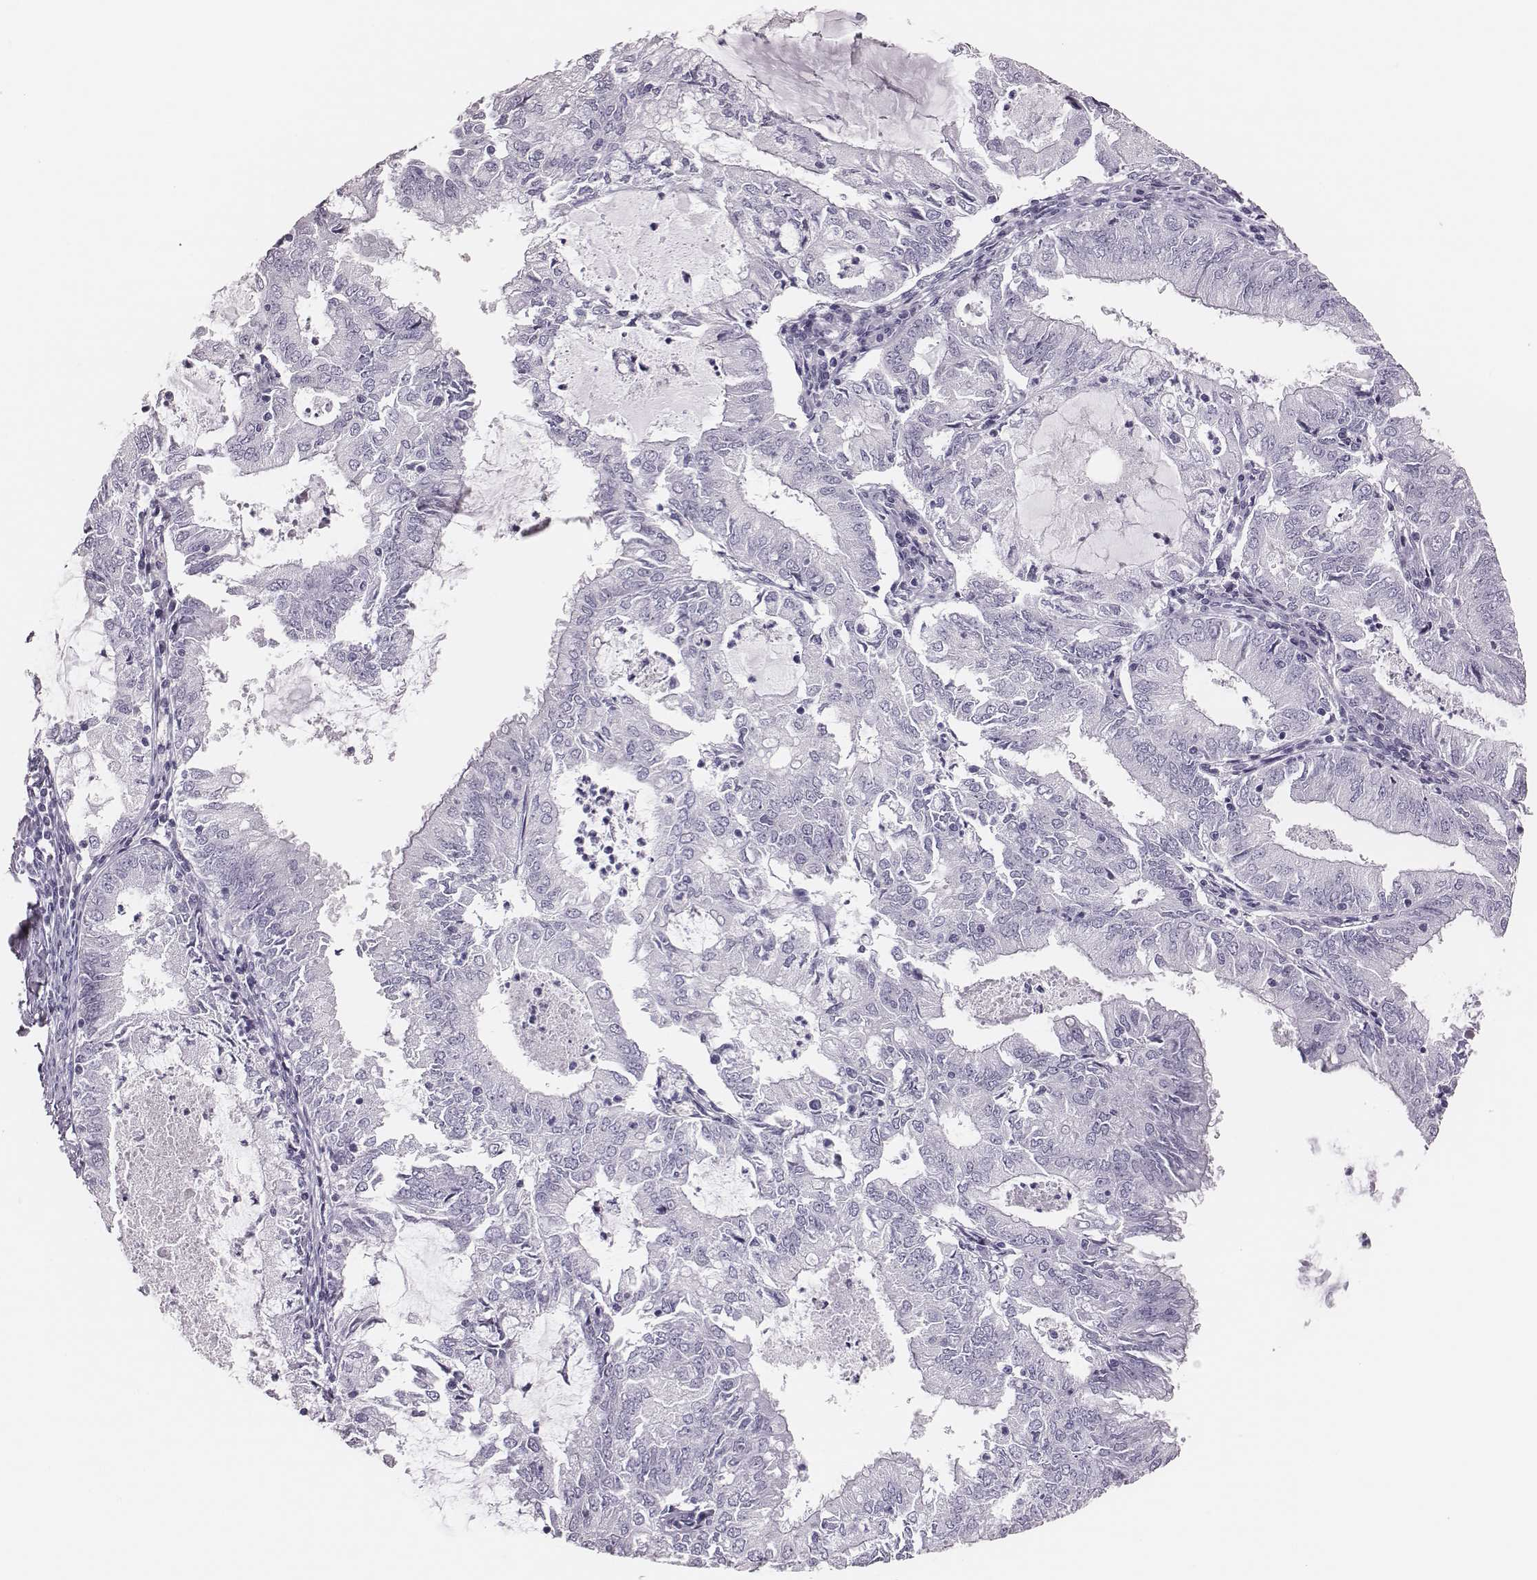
{"staining": {"intensity": "negative", "quantity": "none", "location": "none"}, "tissue": "endometrial cancer", "cell_type": "Tumor cells", "image_type": "cancer", "snomed": [{"axis": "morphology", "description": "Adenocarcinoma, NOS"}, {"axis": "topography", "description": "Endometrium"}], "caption": "Protein analysis of endometrial cancer shows no significant expression in tumor cells.", "gene": "H1-6", "patient": {"sex": "female", "age": 57}}